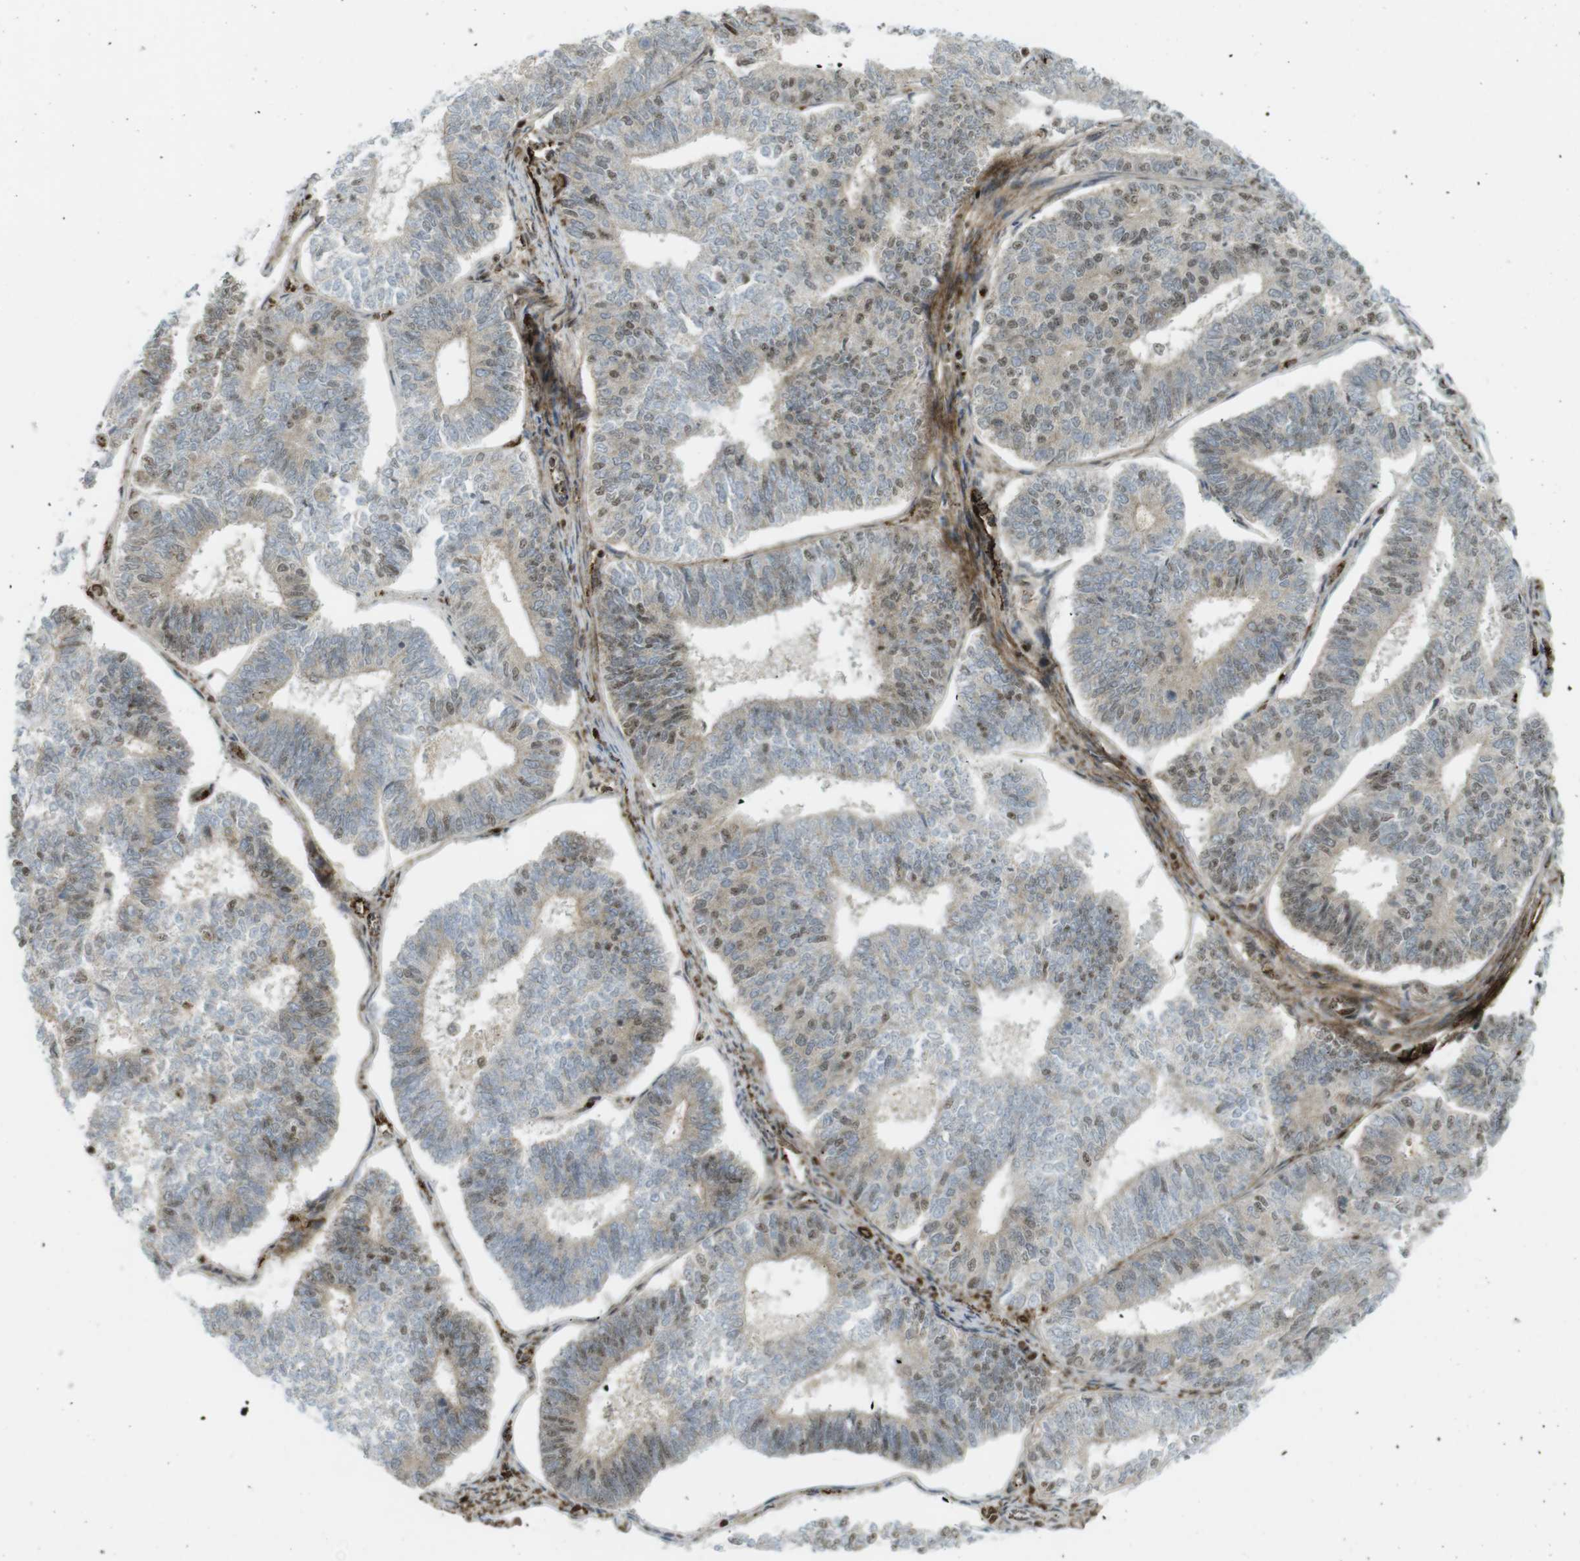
{"staining": {"intensity": "weak", "quantity": "25%-75%", "location": "nuclear"}, "tissue": "endometrial cancer", "cell_type": "Tumor cells", "image_type": "cancer", "snomed": [{"axis": "morphology", "description": "Adenocarcinoma, NOS"}, {"axis": "topography", "description": "Endometrium"}], "caption": "An image of human endometrial cancer (adenocarcinoma) stained for a protein demonstrates weak nuclear brown staining in tumor cells.", "gene": "PPP1R13B", "patient": {"sex": "female", "age": 70}}